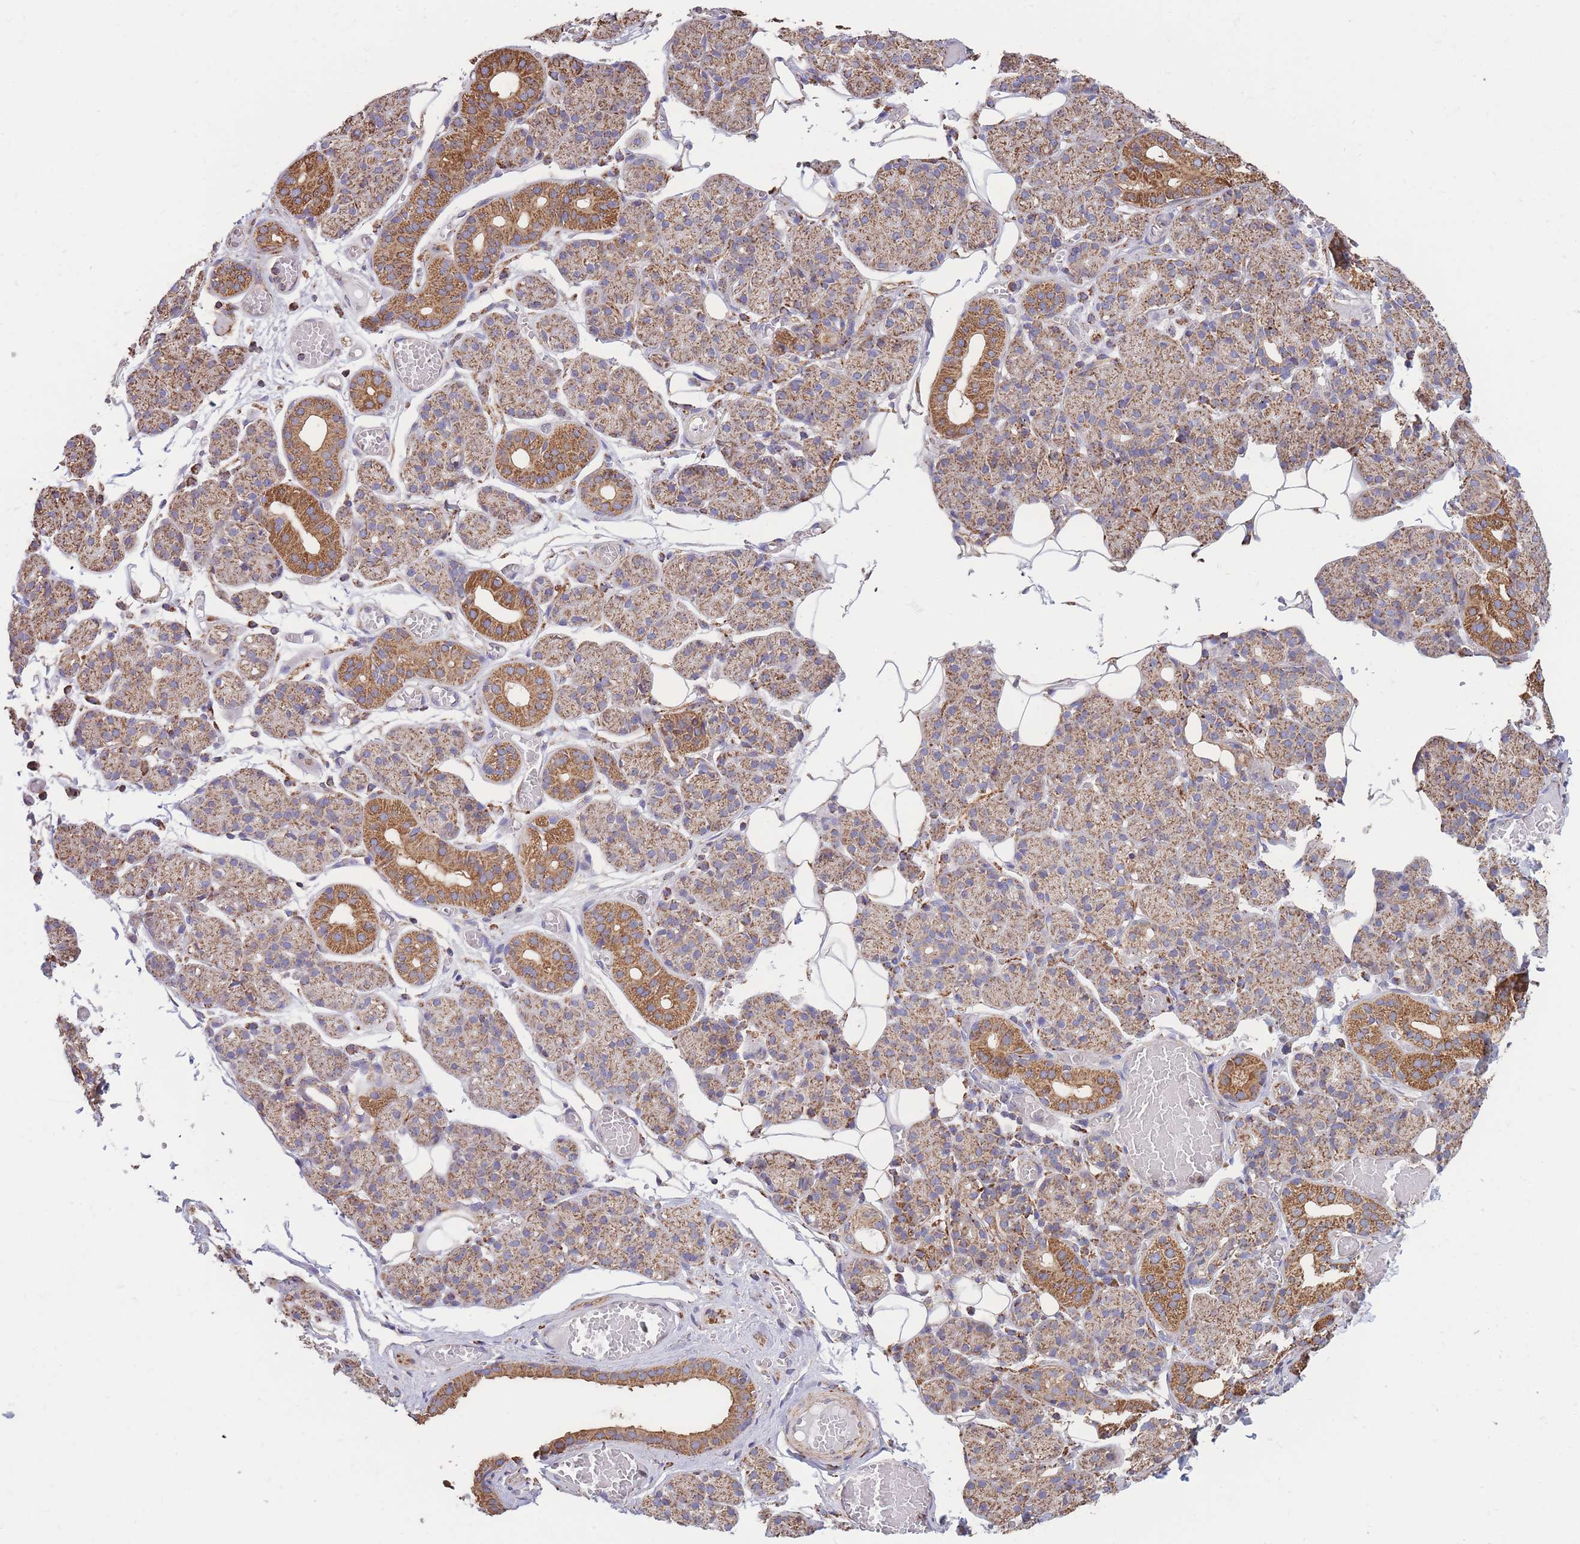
{"staining": {"intensity": "moderate", "quantity": ">75%", "location": "cytoplasmic/membranous"}, "tissue": "salivary gland", "cell_type": "Glandular cells", "image_type": "normal", "snomed": [{"axis": "morphology", "description": "Normal tissue, NOS"}, {"axis": "topography", "description": "Salivary gland"}], "caption": "Salivary gland stained for a protein (brown) exhibits moderate cytoplasmic/membranous positive staining in about >75% of glandular cells.", "gene": "FKBP8", "patient": {"sex": "male", "age": 63}}